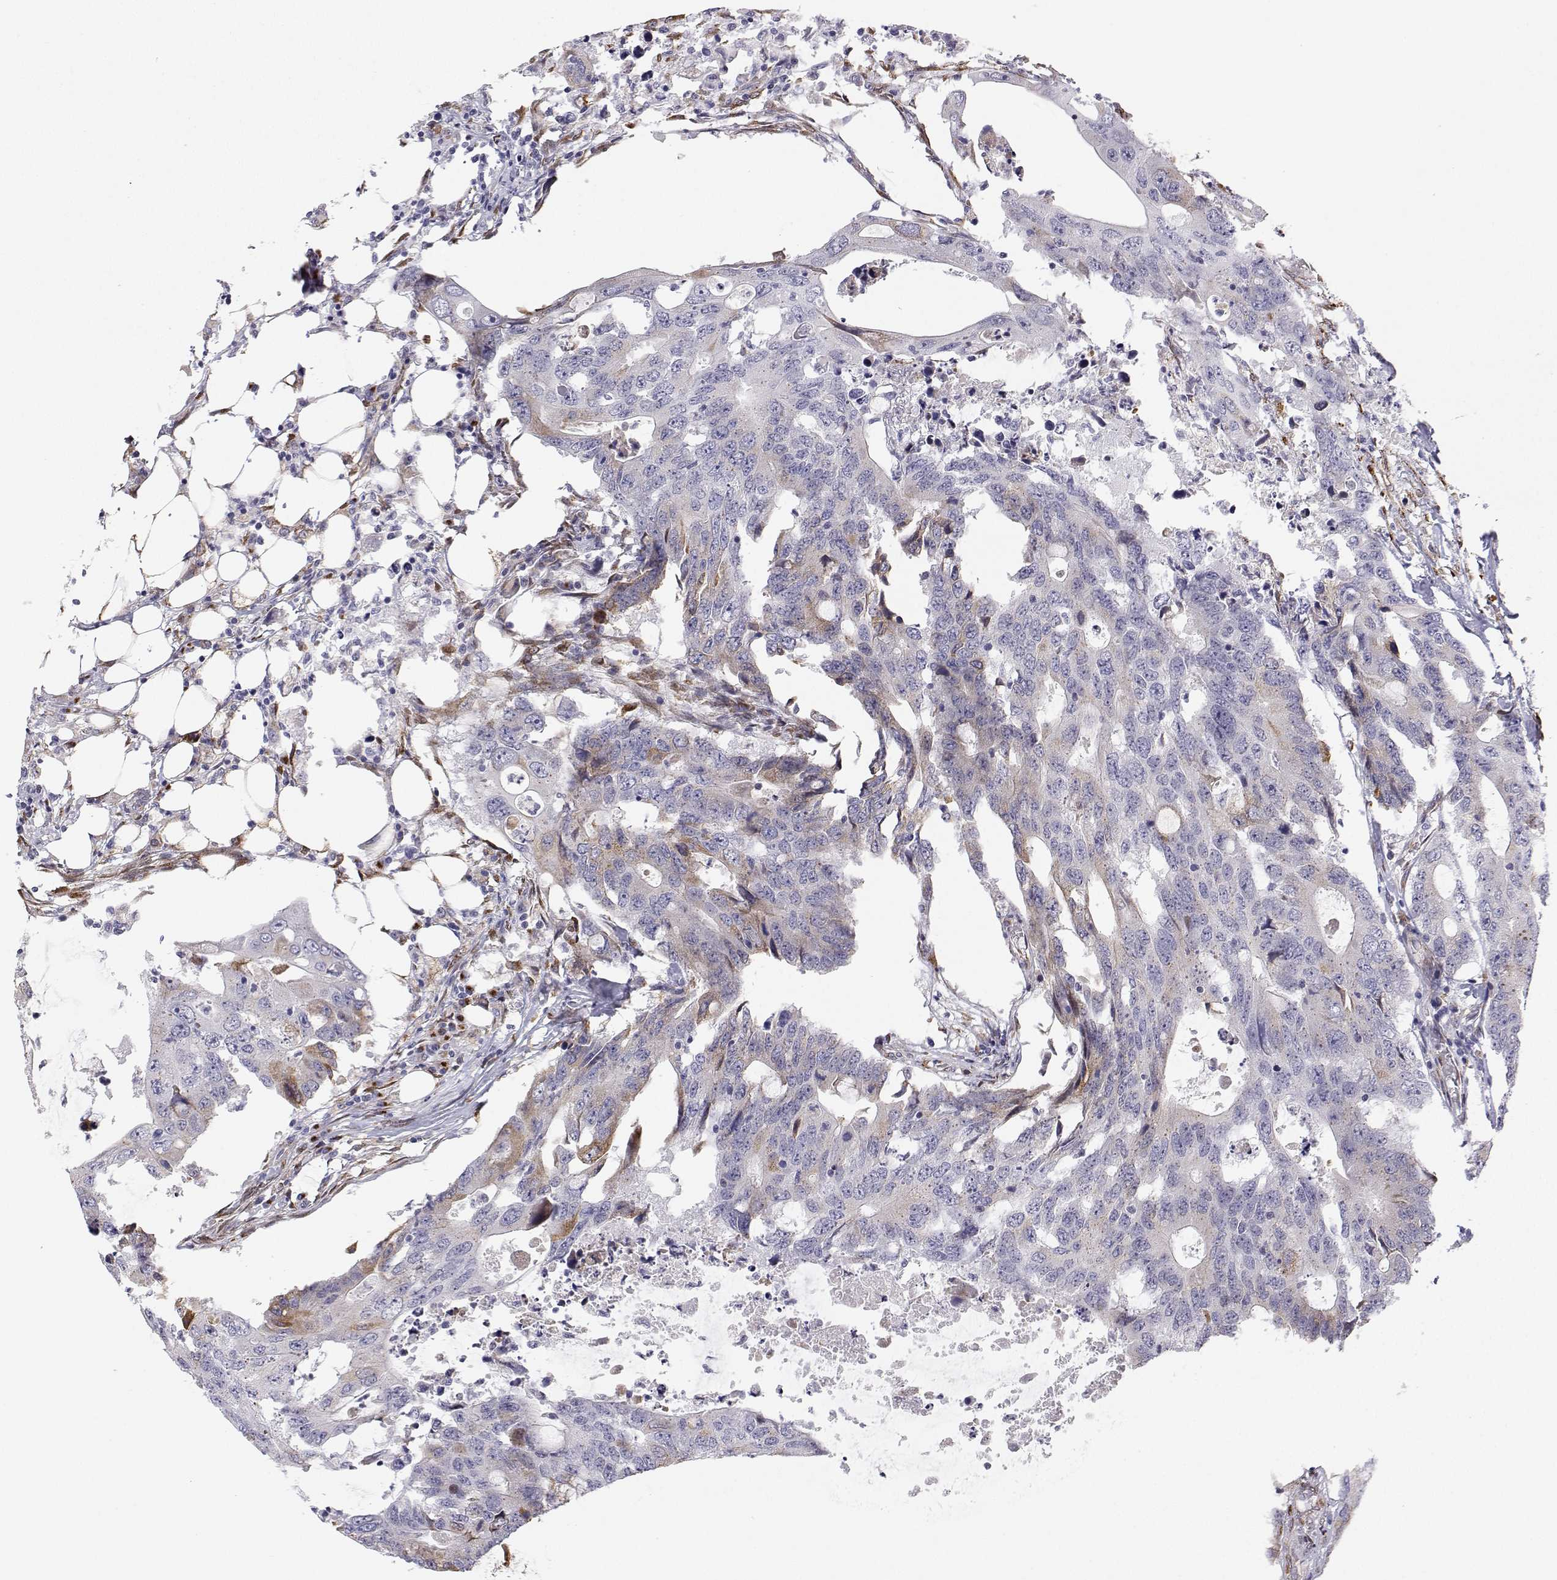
{"staining": {"intensity": "weak", "quantity": "<25%", "location": "cytoplasmic/membranous"}, "tissue": "colorectal cancer", "cell_type": "Tumor cells", "image_type": "cancer", "snomed": [{"axis": "morphology", "description": "Adenocarcinoma, NOS"}, {"axis": "topography", "description": "Colon"}], "caption": "IHC photomicrograph of adenocarcinoma (colorectal) stained for a protein (brown), which displays no staining in tumor cells.", "gene": "STARD13", "patient": {"sex": "male", "age": 71}}